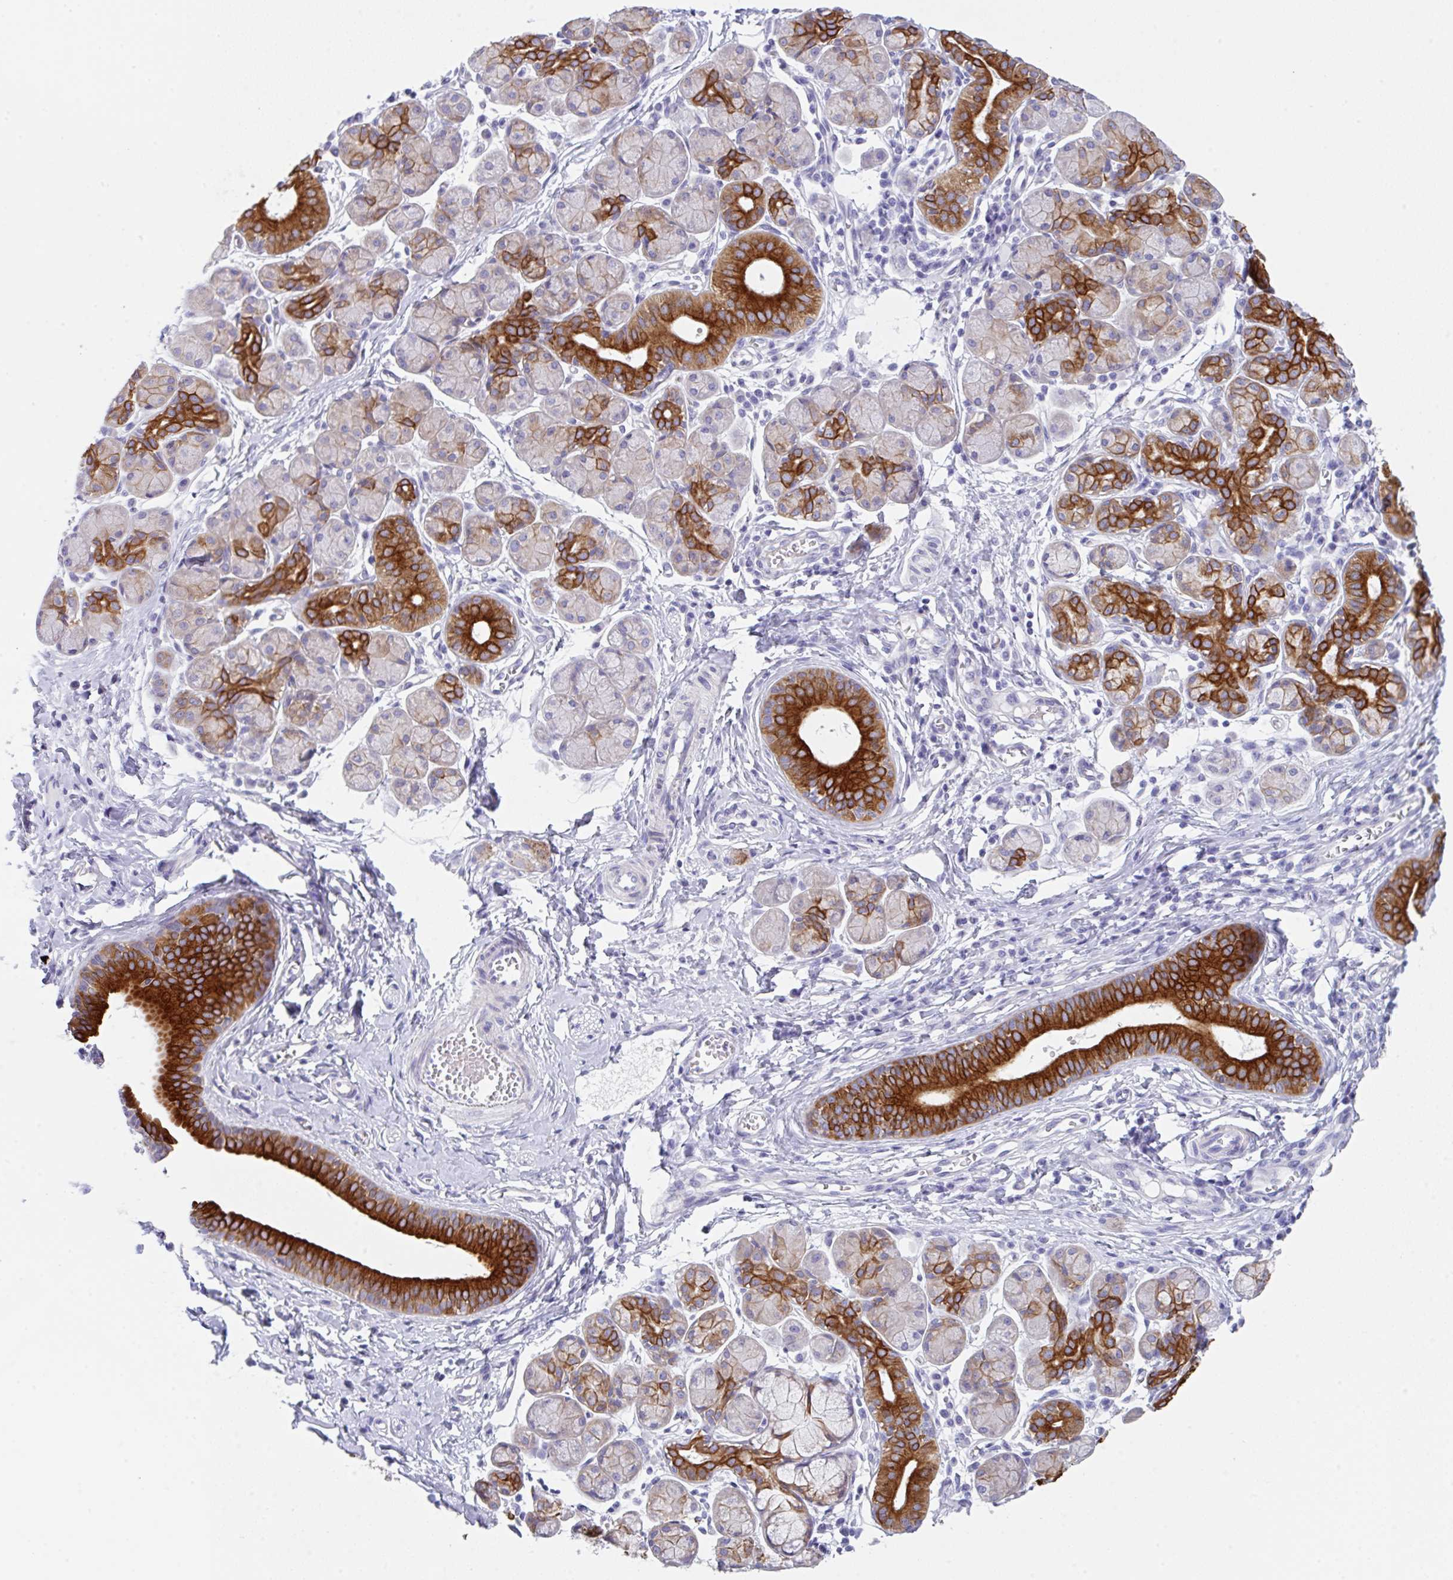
{"staining": {"intensity": "strong", "quantity": "25%-75%", "location": "cytoplasmic/membranous"}, "tissue": "salivary gland", "cell_type": "Glandular cells", "image_type": "normal", "snomed": [{"axis": "morphology", "description": "Normal tissue, NOS"}, {"axis": "morphology", "description": "Inflammation, NOS"}, {"axis": "topography", "description": "Lymph node"}, {"axis": "topography", "description": "Salivary gland"}], "caption": "A photomicrograph showing strong cytoplasmic/membranous staining in about 25%-75% of glandular cells in unremarkable salivary gland, as visualized by brown immunohistochemical staining.", "gene": "TRAF4", "patient": {"sex": "male", "age": 3}}